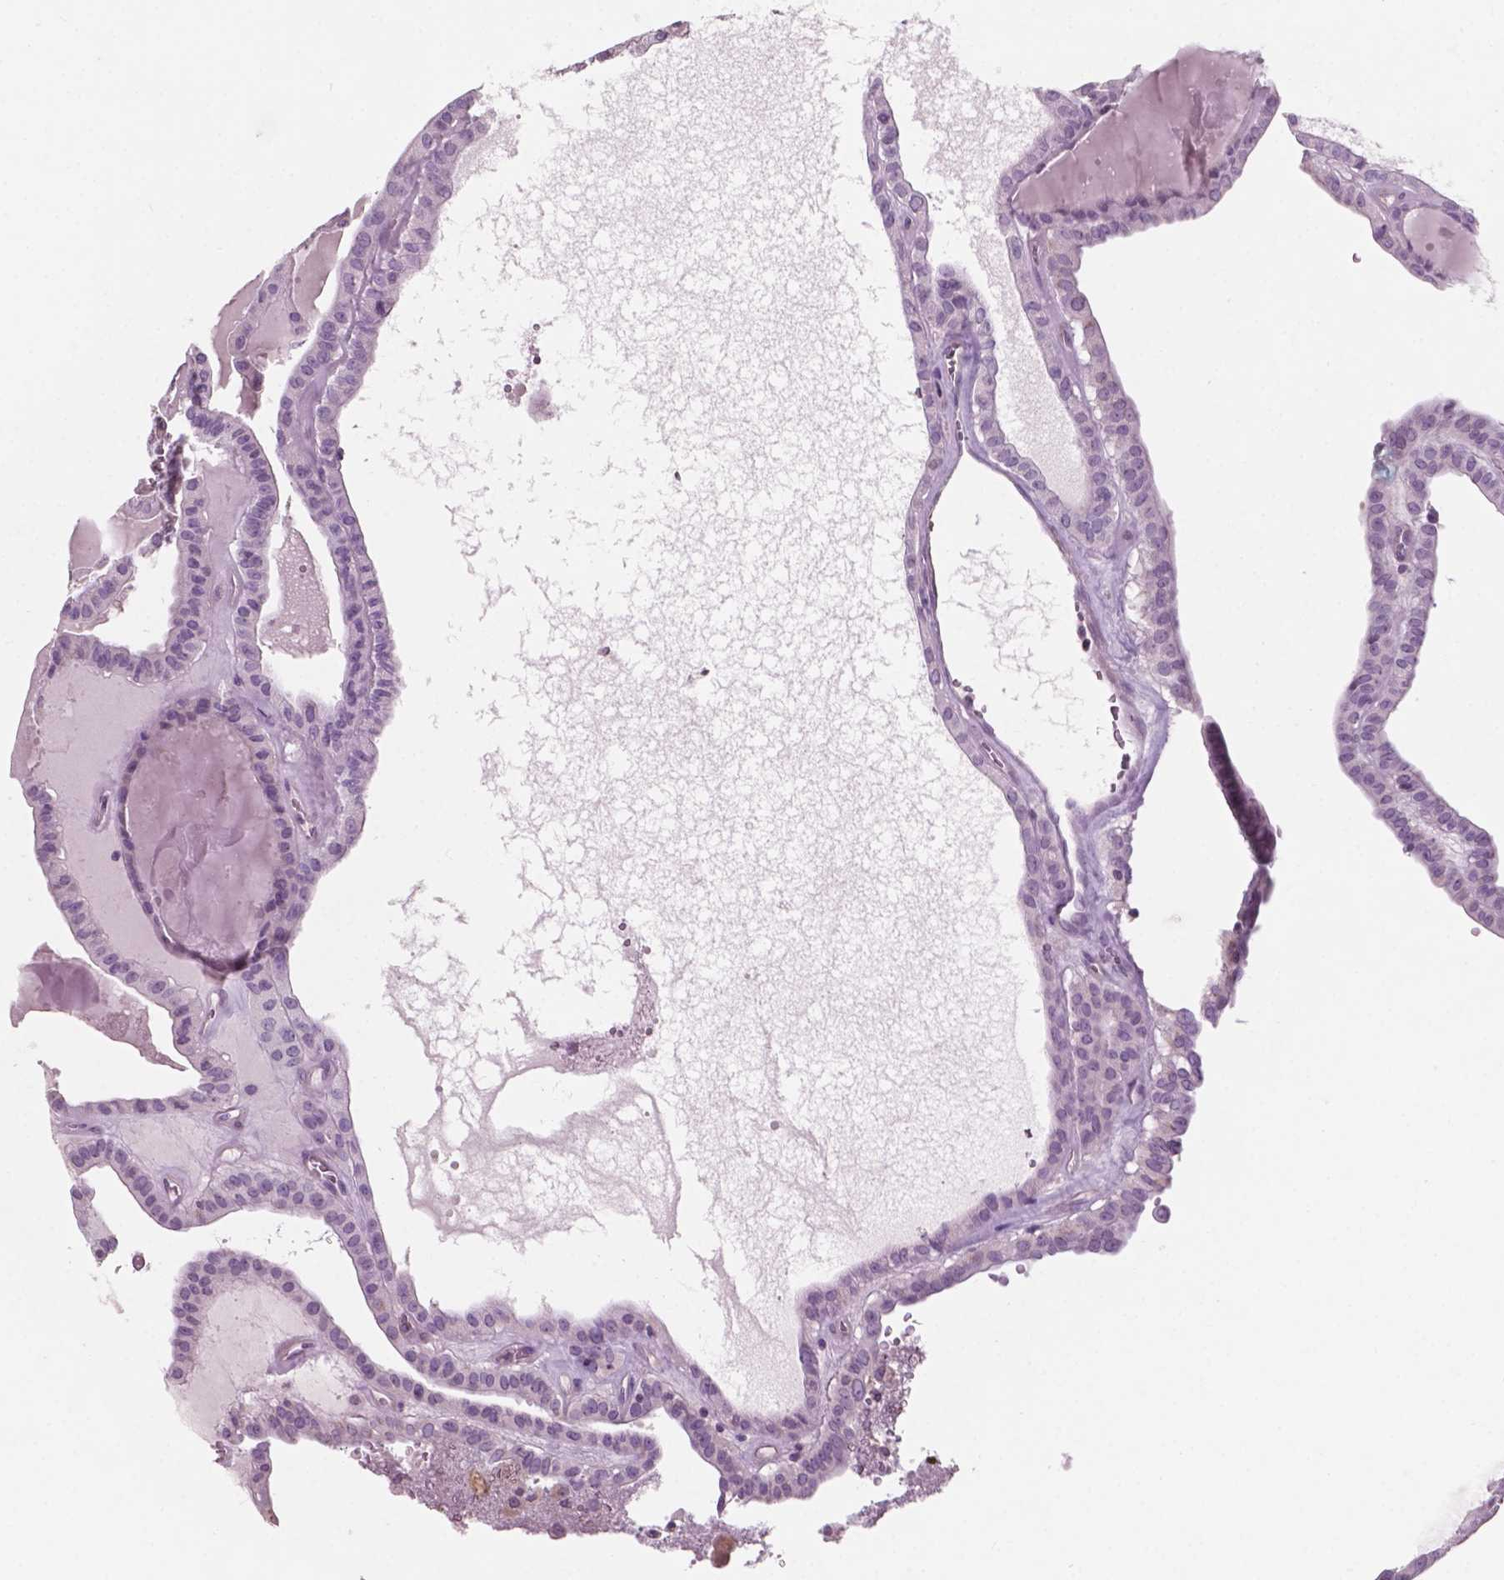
{"staining": {"intensity": "negative", "quantity": "none", "location": "none"}, "tissue": "thyroid cancer", "cell_type": "Tumor cells", "image_type": "cancer", "snomed": [{"axis": "morphology", "description": "Papillary adenocarcinoma, NOS"}, {"axis": "topography", "description": "Thyroid gland"}], "caption": "Tumor cells show no significant staining in thyroid papillary adenocarcinoma.", "gene": "AWAT1", "patient": {"sex": "male", "age": 52}}